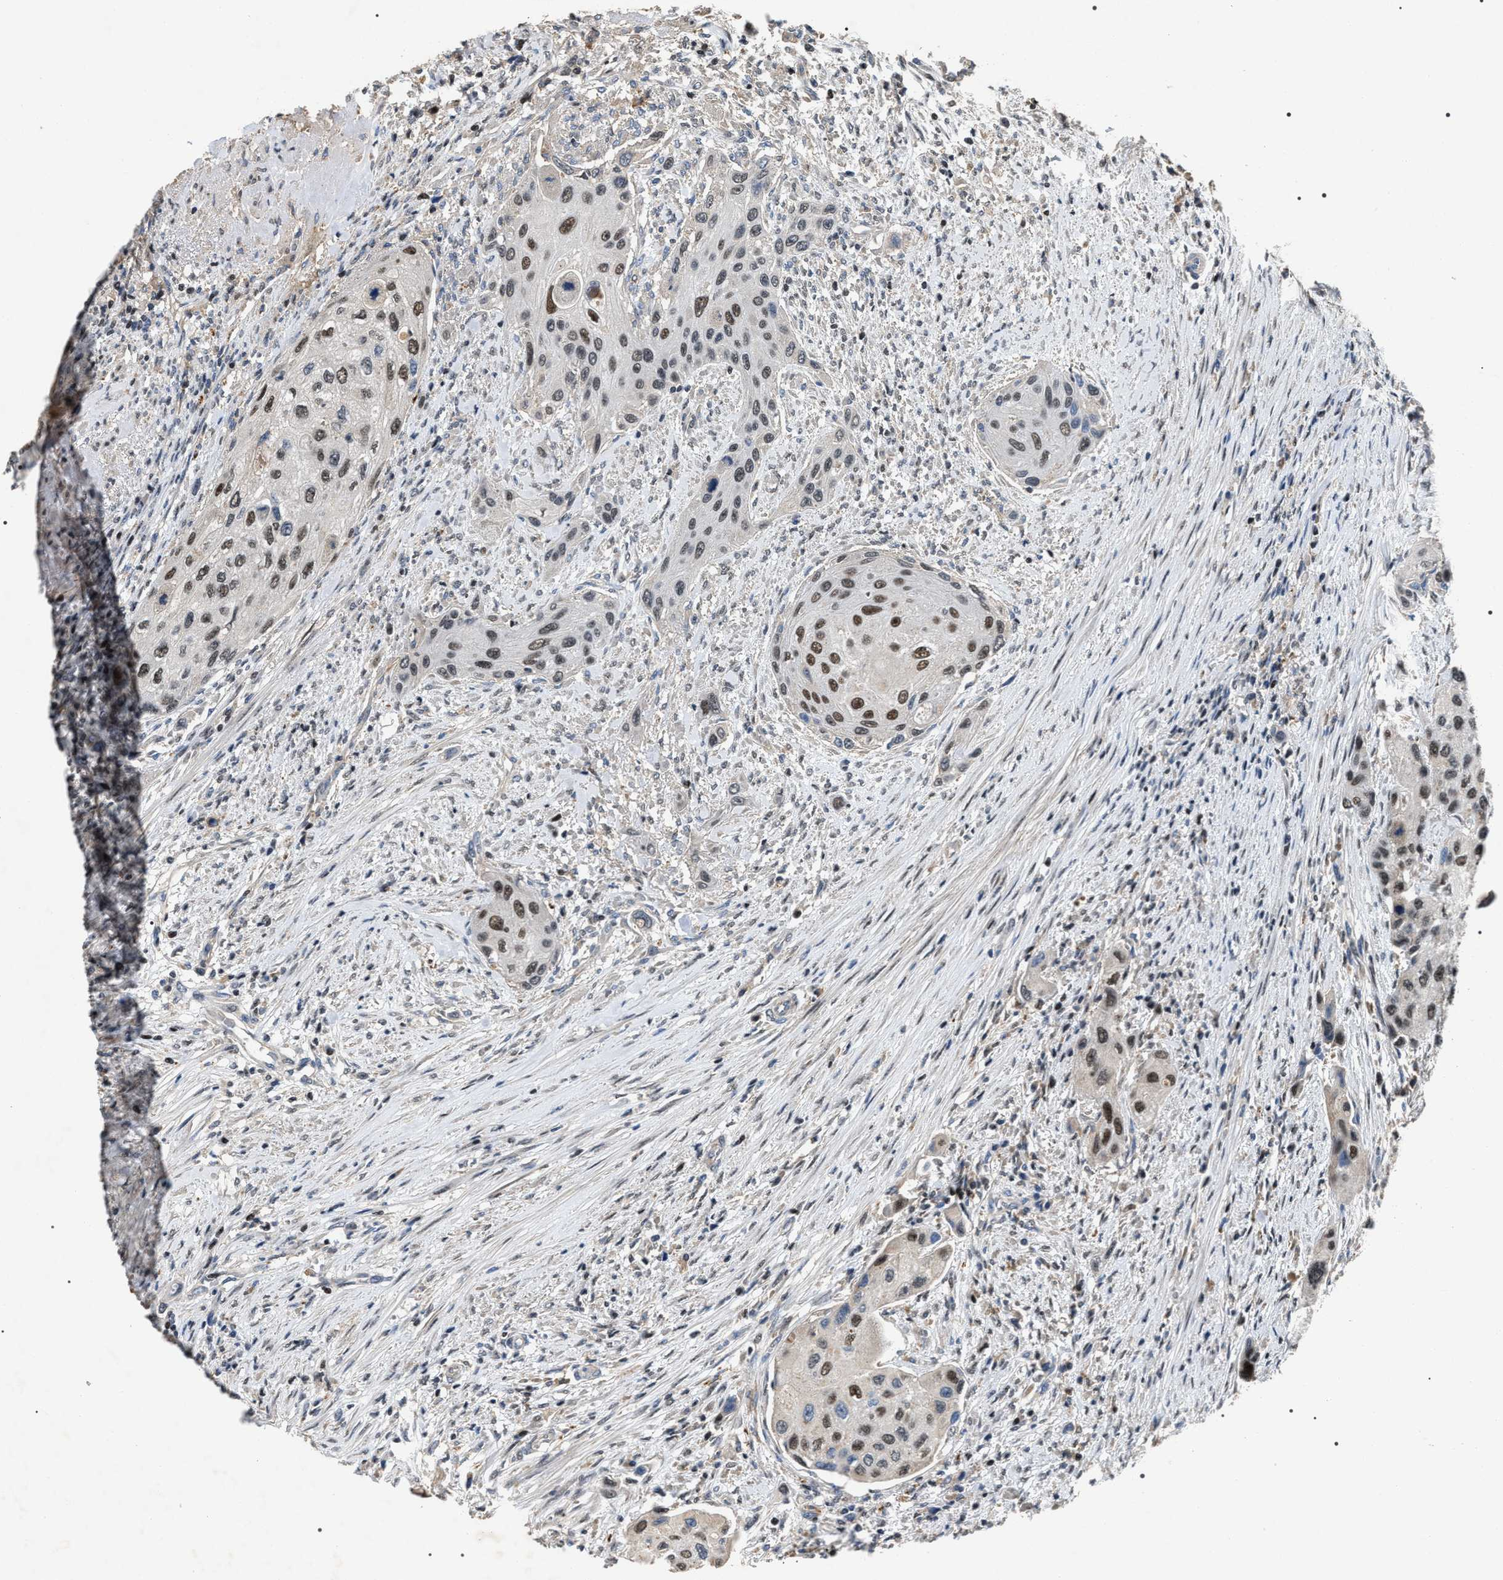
{"staining": {"intensity": "moderate", "quantity": ">75%", "location": "nuclear"}, "tissue": "urothelial cancer", "cell_type": "Tumor cells", "image_type": "cancer", "snomed": [{"axis": "morphology", "description": "Urothelial carcinoma, High grade"}, {"axis": "topography", "description": "Urinary bladder"}], "caption": "Urothelial cancer stained with a protein marker reveals moderate staining in tumor cells.", "gene": "C7orf25", "patient": {"sex": "female", "age": 56}}